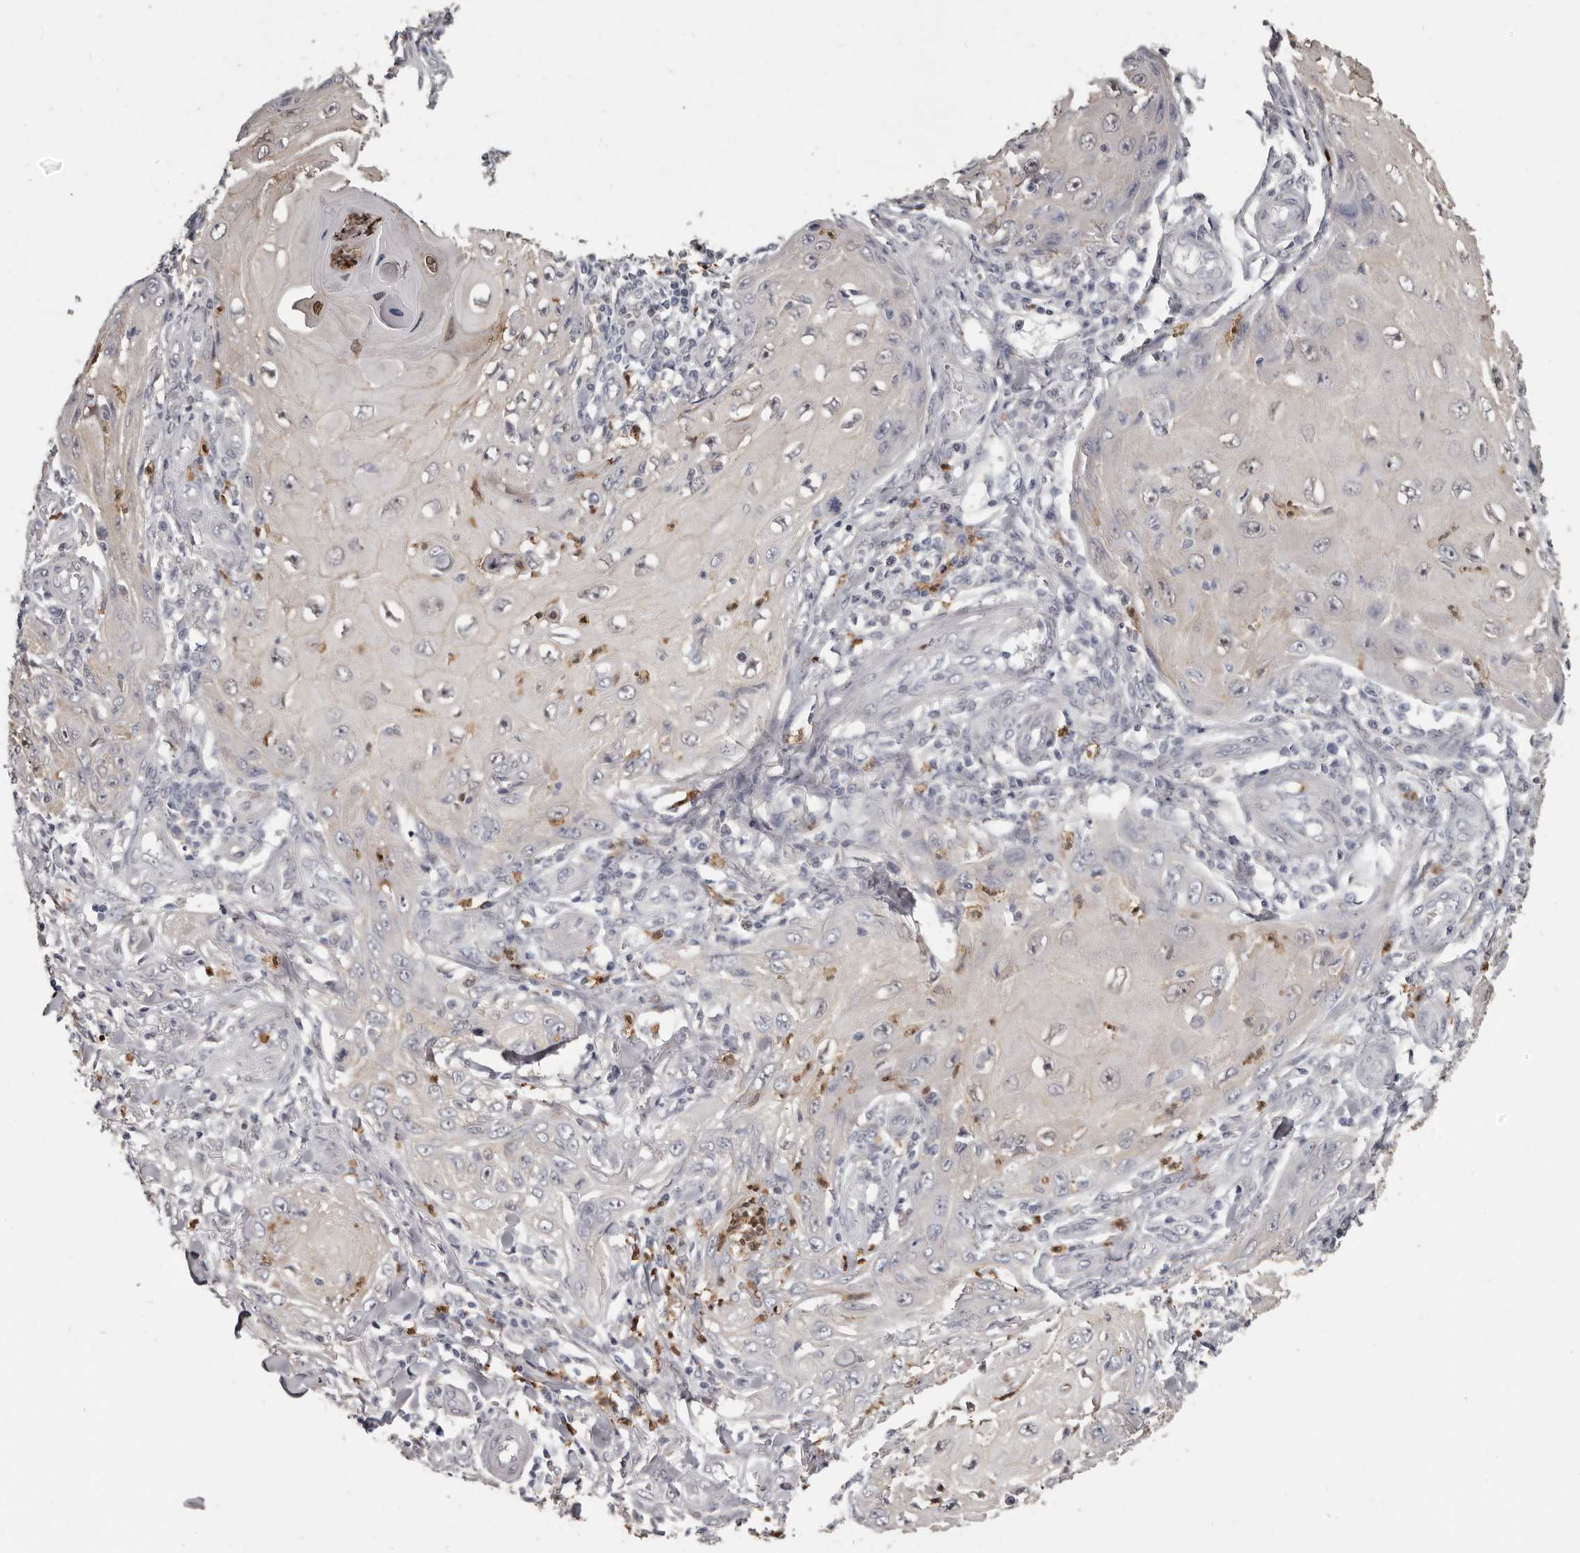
{"staining": {"intensity": "negative", "quantity": "none", "location": "none"}, "tissue": "skin cancer", "cell_type": "Tumor cells", "image_type": "cancer", "snomed": [{"axis": "morphology", "description": "Squamous cell carcinoma, NOS"}, {"axis": "topography", "description": "Skin"}], "caption": "IHC of human skin cancer displays no expression in tumor cells. Brightfield microscopy of immunohistochemistry (IHC) stained with DAB (brown) and hematoxylin (blue), captured at high magnification.", "gene": "GPR157", "patient": {"sex": "female", "age": 73}}